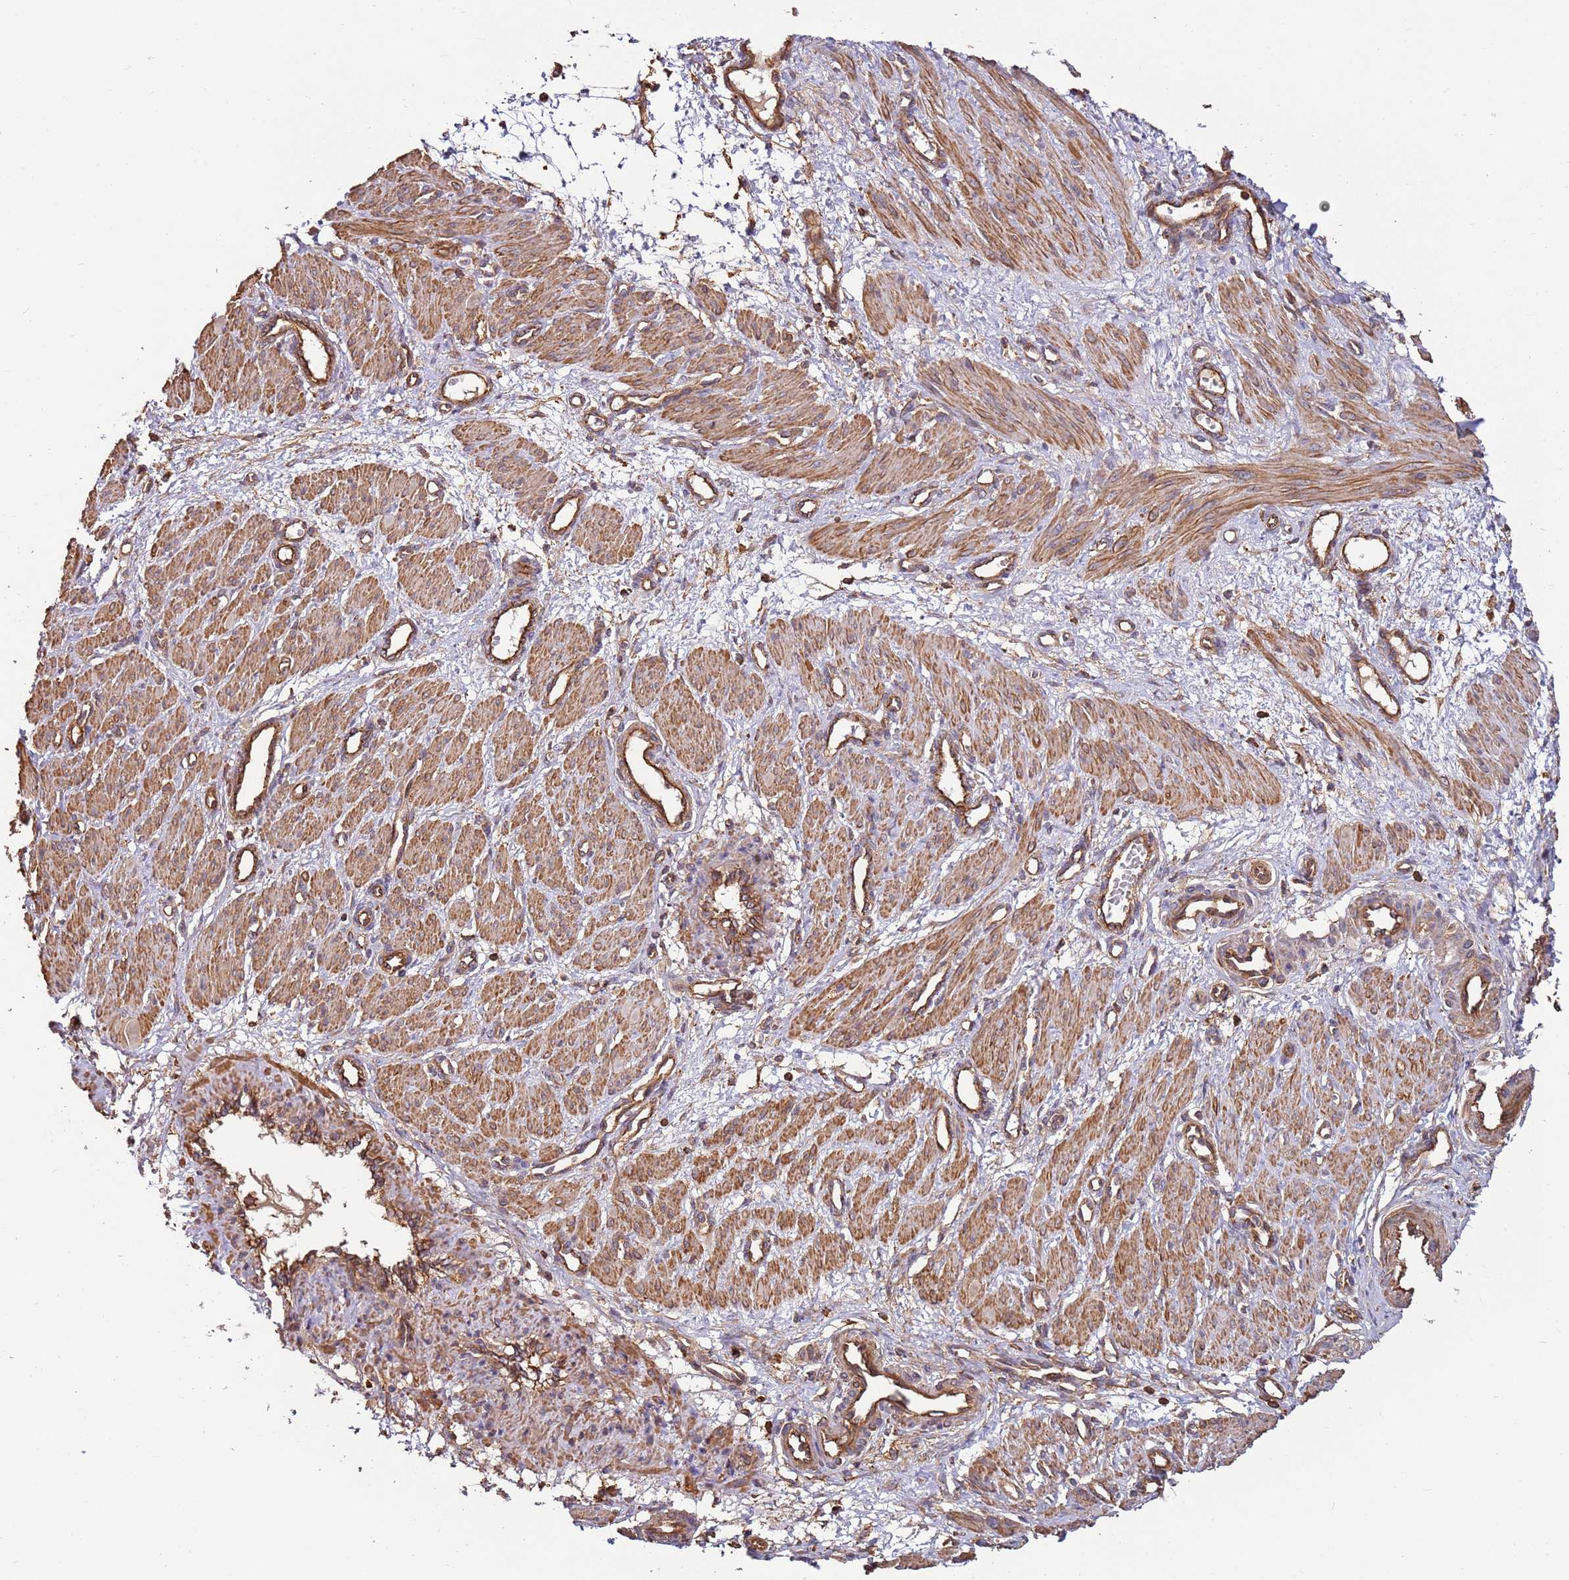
{"staining": {"intensity": "moderate", "quantity": ">75%", "location": "cytoplasmic/membranous"}, "tissue": "smooth muscle", "cell_type": "Smooth muscle cells", "image_type": "normal", "snomed": [{"axis": "morphology", "description": "Normal tissue, NOS"}, {"axis": "topography", "description": "Endometrium"}], "caption": "Protein staining of normal smooth muscle shows moderate cytoplasmic/membranous positivity in about >75% of smooth muscle cells. (DAB (3,3'-diaminobenzidine) IHC, brown staining for protein, blue staining for nuclei).", "gene": "ACVR2A", "patient": {"sex": "female", "age": 33}}